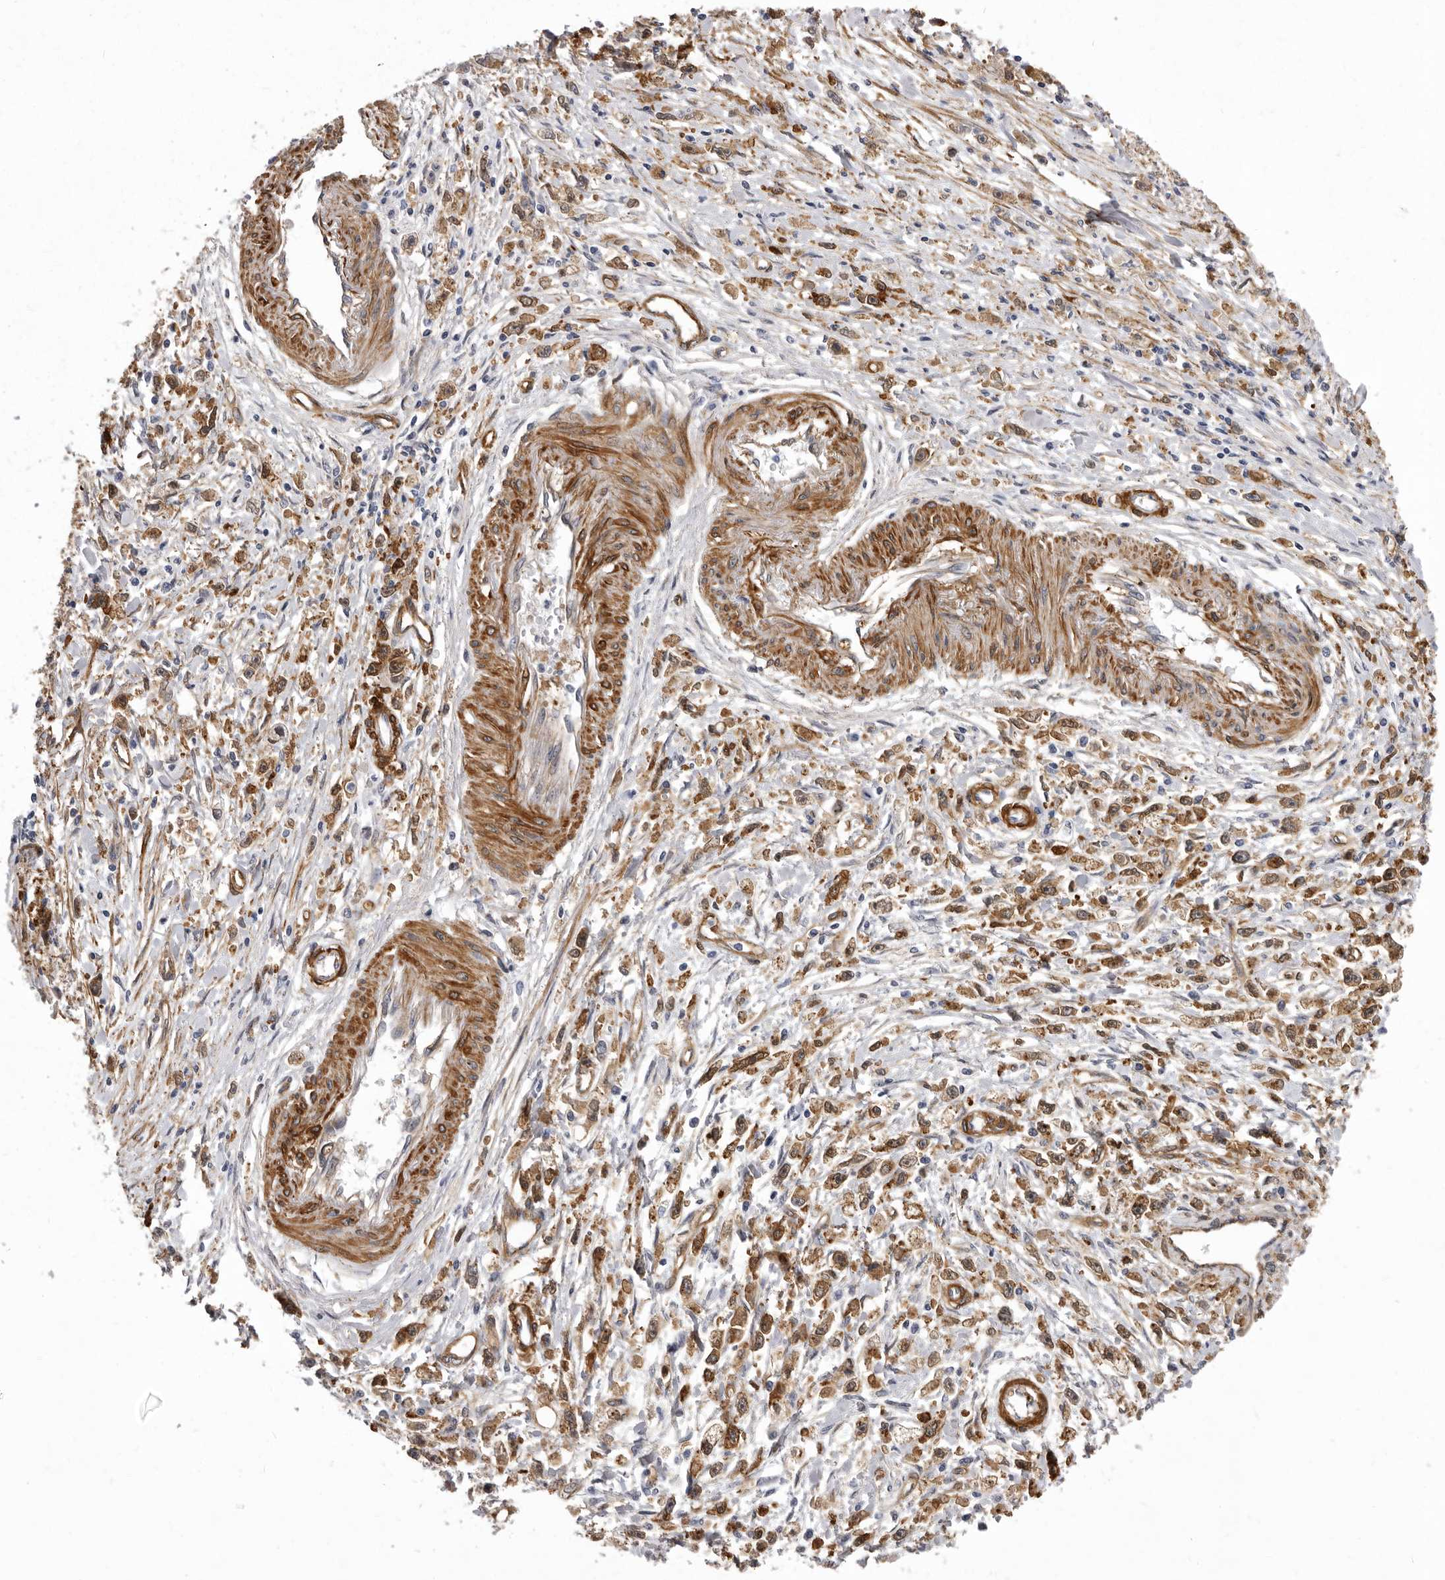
{"staining": {"intensity": "moderate", "quantity": ">75%", "location": "cytoplasmic/membranous"}, "tissue": "stomach cancer", "cell_type": "Tumor cells", "image_type": "cancer", "snomed": [{"axis": "morphology", "description": "Adenocarcinoma, NOS"}, {"axis": "topography", "description": "Stomach"}], "caption": "Immunohistochemical staining of human stomach cancer exhibits moderate cytoplasmic/membranous protein staining in about >75% of tumor cells. (DAB (3,3'-diaminobenzidine) = brown stain, brightfield microscopy at high magnification).", "gene": "ENAH", "patient": {"sex": "female", "age": 59}}